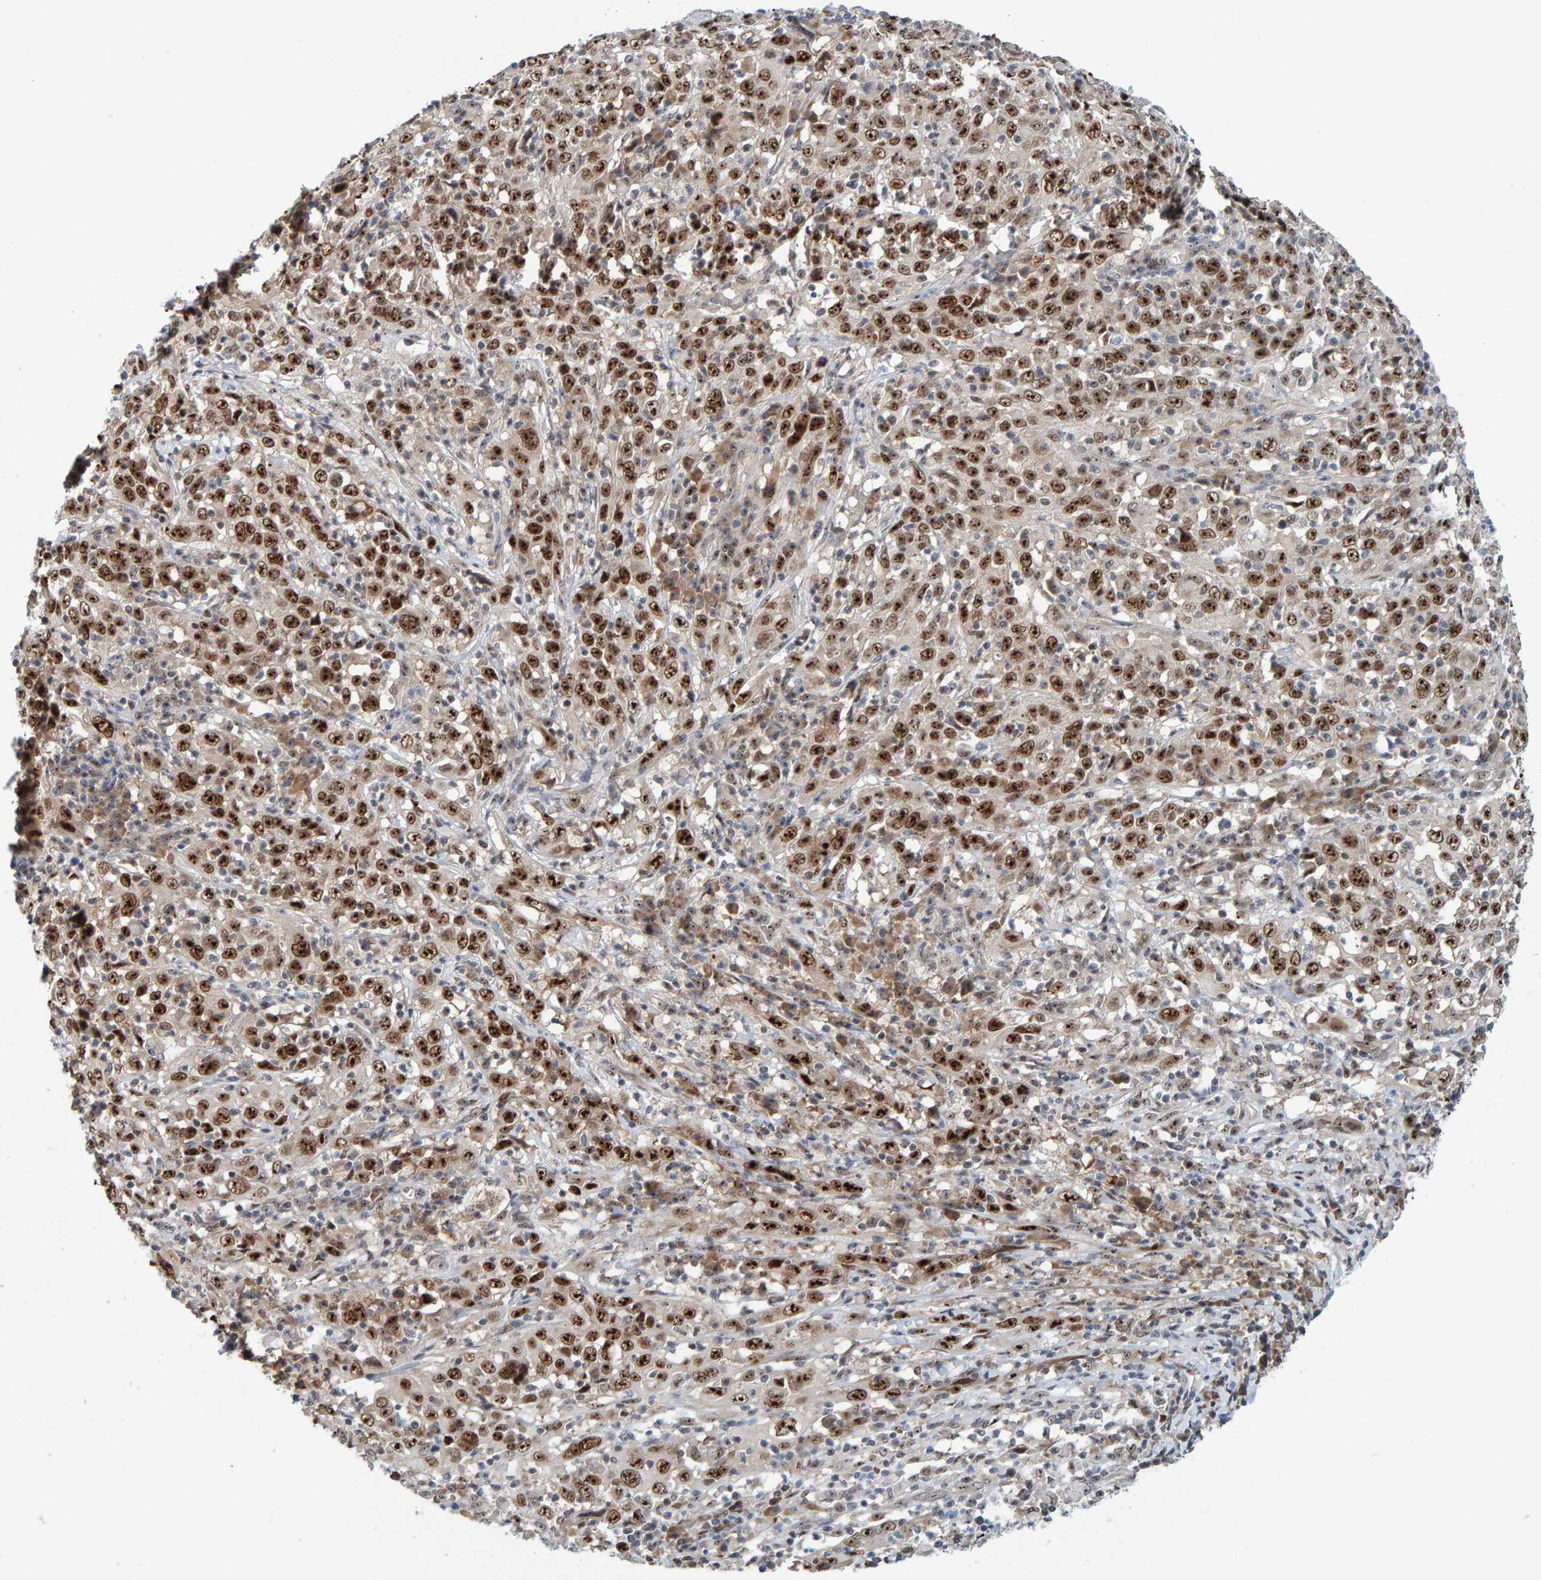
{"staining": {"intensity": "strong", "quantity": ">75%", "location": "nuclear"}, "tissue": "cervical cancer", "cell_type": "Tumor cells", "image_type": "cancer", "snomed": [{"axis": "morphology", "description": "Squamous cell carcinoma, NOS"}, {"axis": "topography", "description": "Cervix"}], "caption": "Cervical cancer stained with a protein marker shows strong staining in tumor cells.", "gene": "POLR1E", "patient": {"sex": "female", "age": 46}}